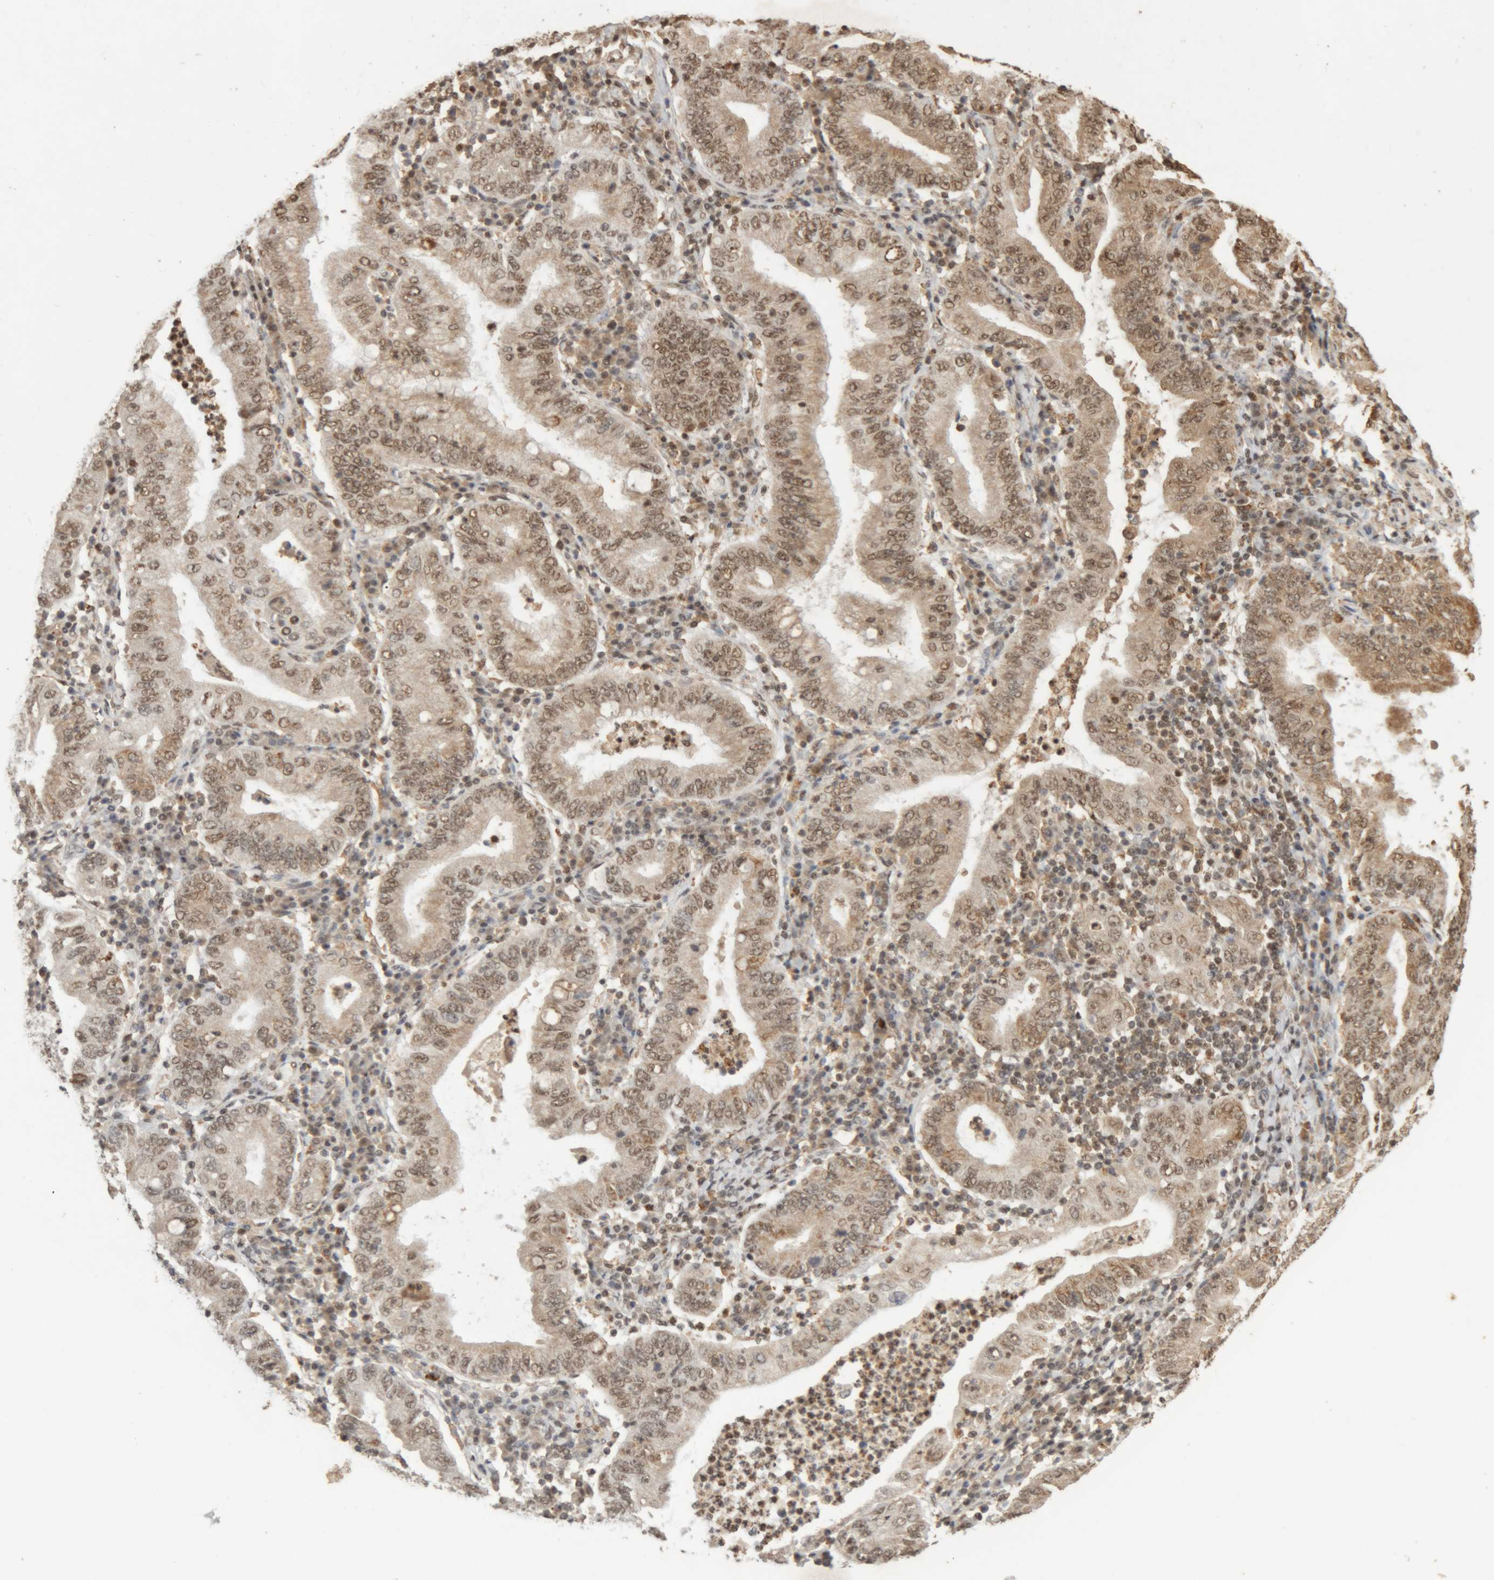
{"staining": {"intensity": "moderate", "quantity": ">75%", "location": "cytoplasmic/membranous,nuclear"}, "tissue": "stomach cancer", "cell_type": "Tumor cells", "image_type": "cancer", "snomed": [{"axis": "morphology", "description": "Normal tissue, NOS"}, {"axis": "morphology", "description": "Adenocarcinoma, NOS"}, {"axis": "topography", "description": "Esophagus"}, {"axis": "topography", "description": "Stomach, upper"}, {"axis": "topography", "description": "Peripheral nerve tissue"}], "caption": "Stomach cancer stained with a brown dye demonstrates moderate cytoplasmic/membranous and nuclear positive positivity in about >75% of tumor cells.", "gene": "KEAP1", "patient": {"sex": "male", "age": 62}}